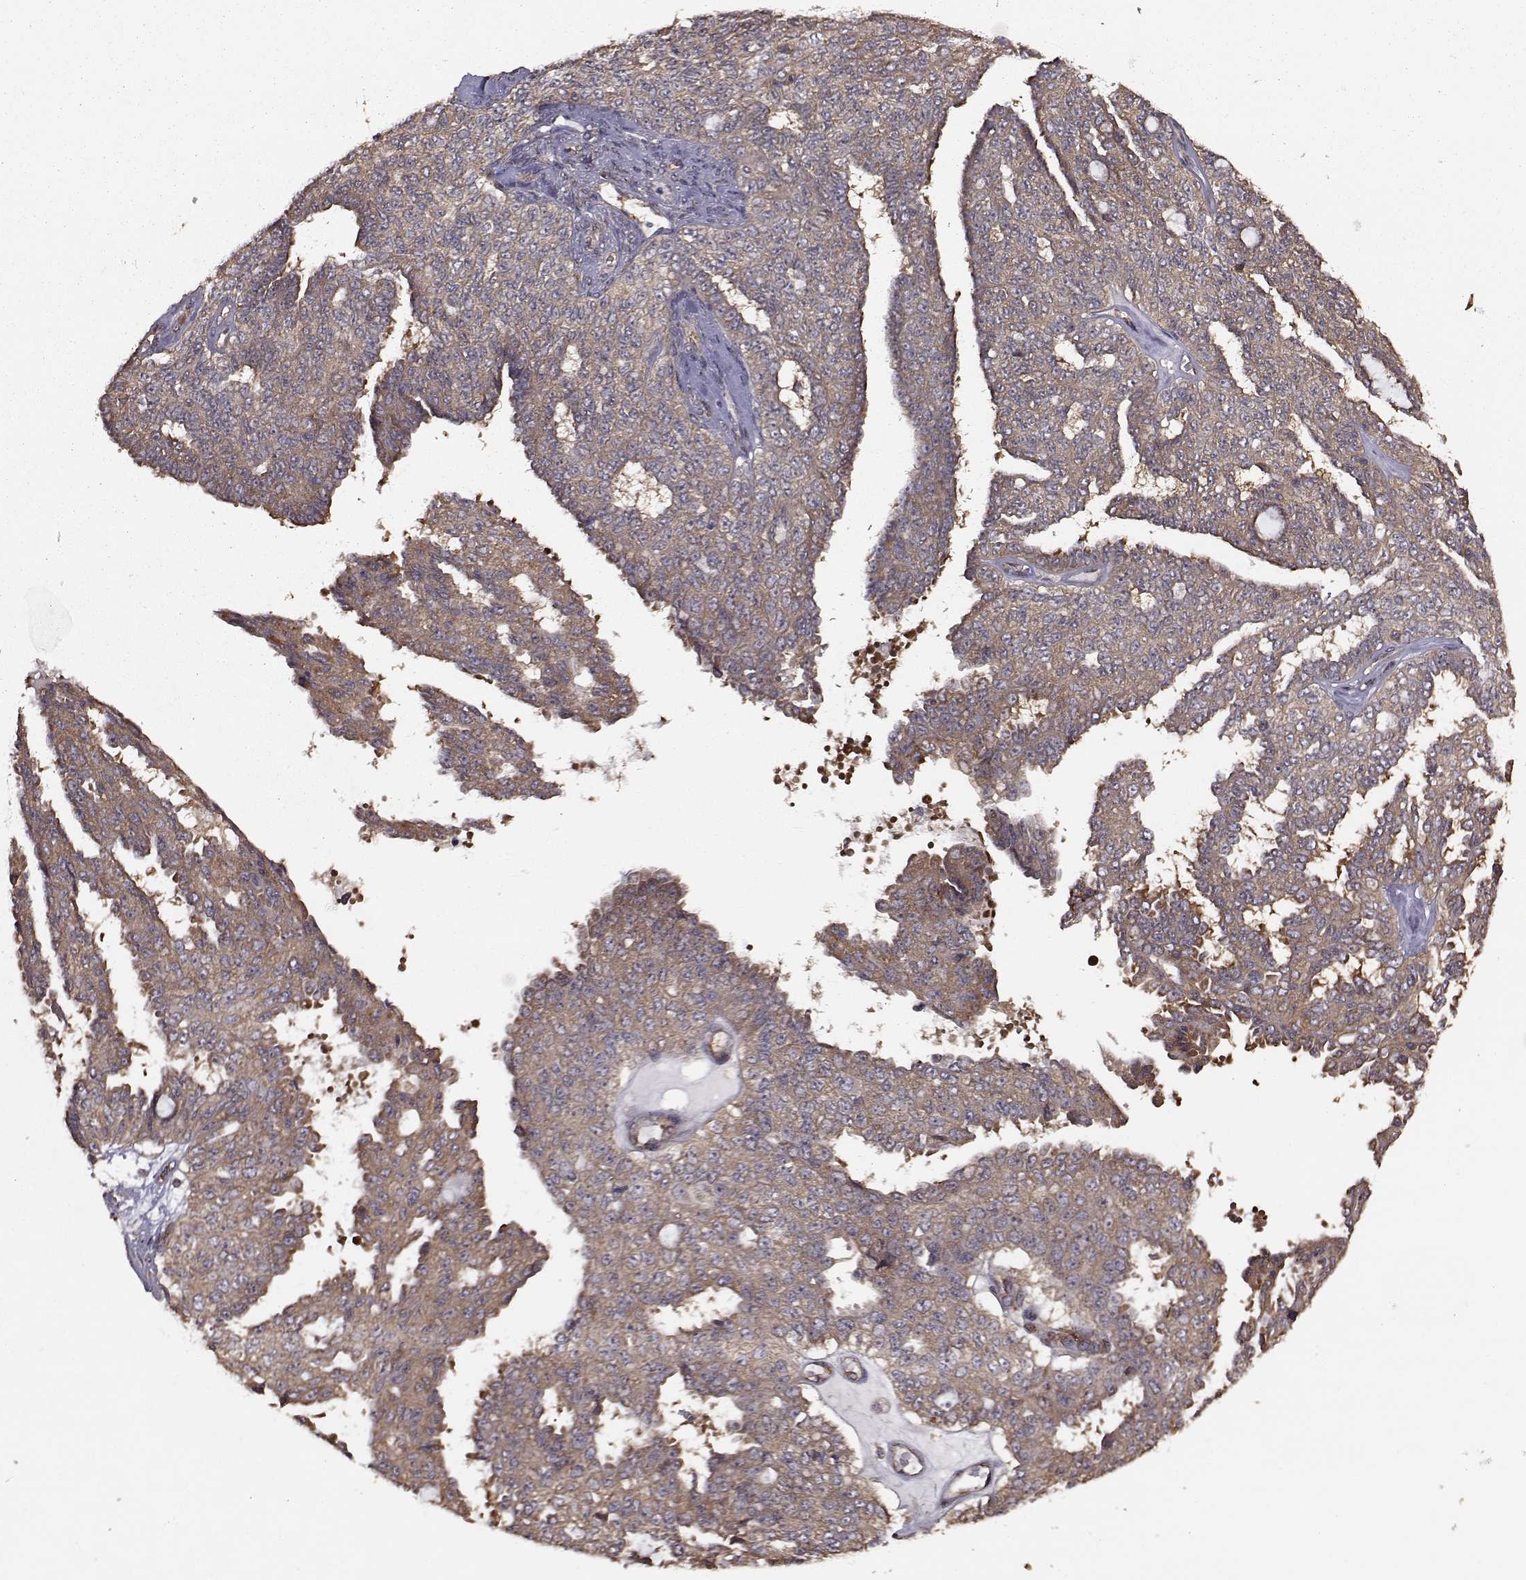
{"staining": {"intensity": "weak", "quantity": ">75%", "location": "cytoplasmic/membranous"}, "tissue": "ovarian cancer", "cell_type": "Tumor cells", "image_type": "cancer", "snomed": [{"axis": "morphology", "description": "Cystadenocarcinoma, serous, NOS"}, {"axis": "topography", "description": "Ovary"}], "caption": "Immunohistochemistry staining of ovarian cancer (serous cystadenocarcinoma), which reveals low levels of weak cytoplasmic/membranous staining in approximately >75% of tumor cells indicating weak cytoplasmic/membranous protein staining. The staining was performed using DAB (3,3'-diaminobenzidine) (brown) for protein detection and nuclei were counterstained in hematoxylin (blue).", "gene": "TRIP10", "patient": {"sex": "female", "age": 71}}